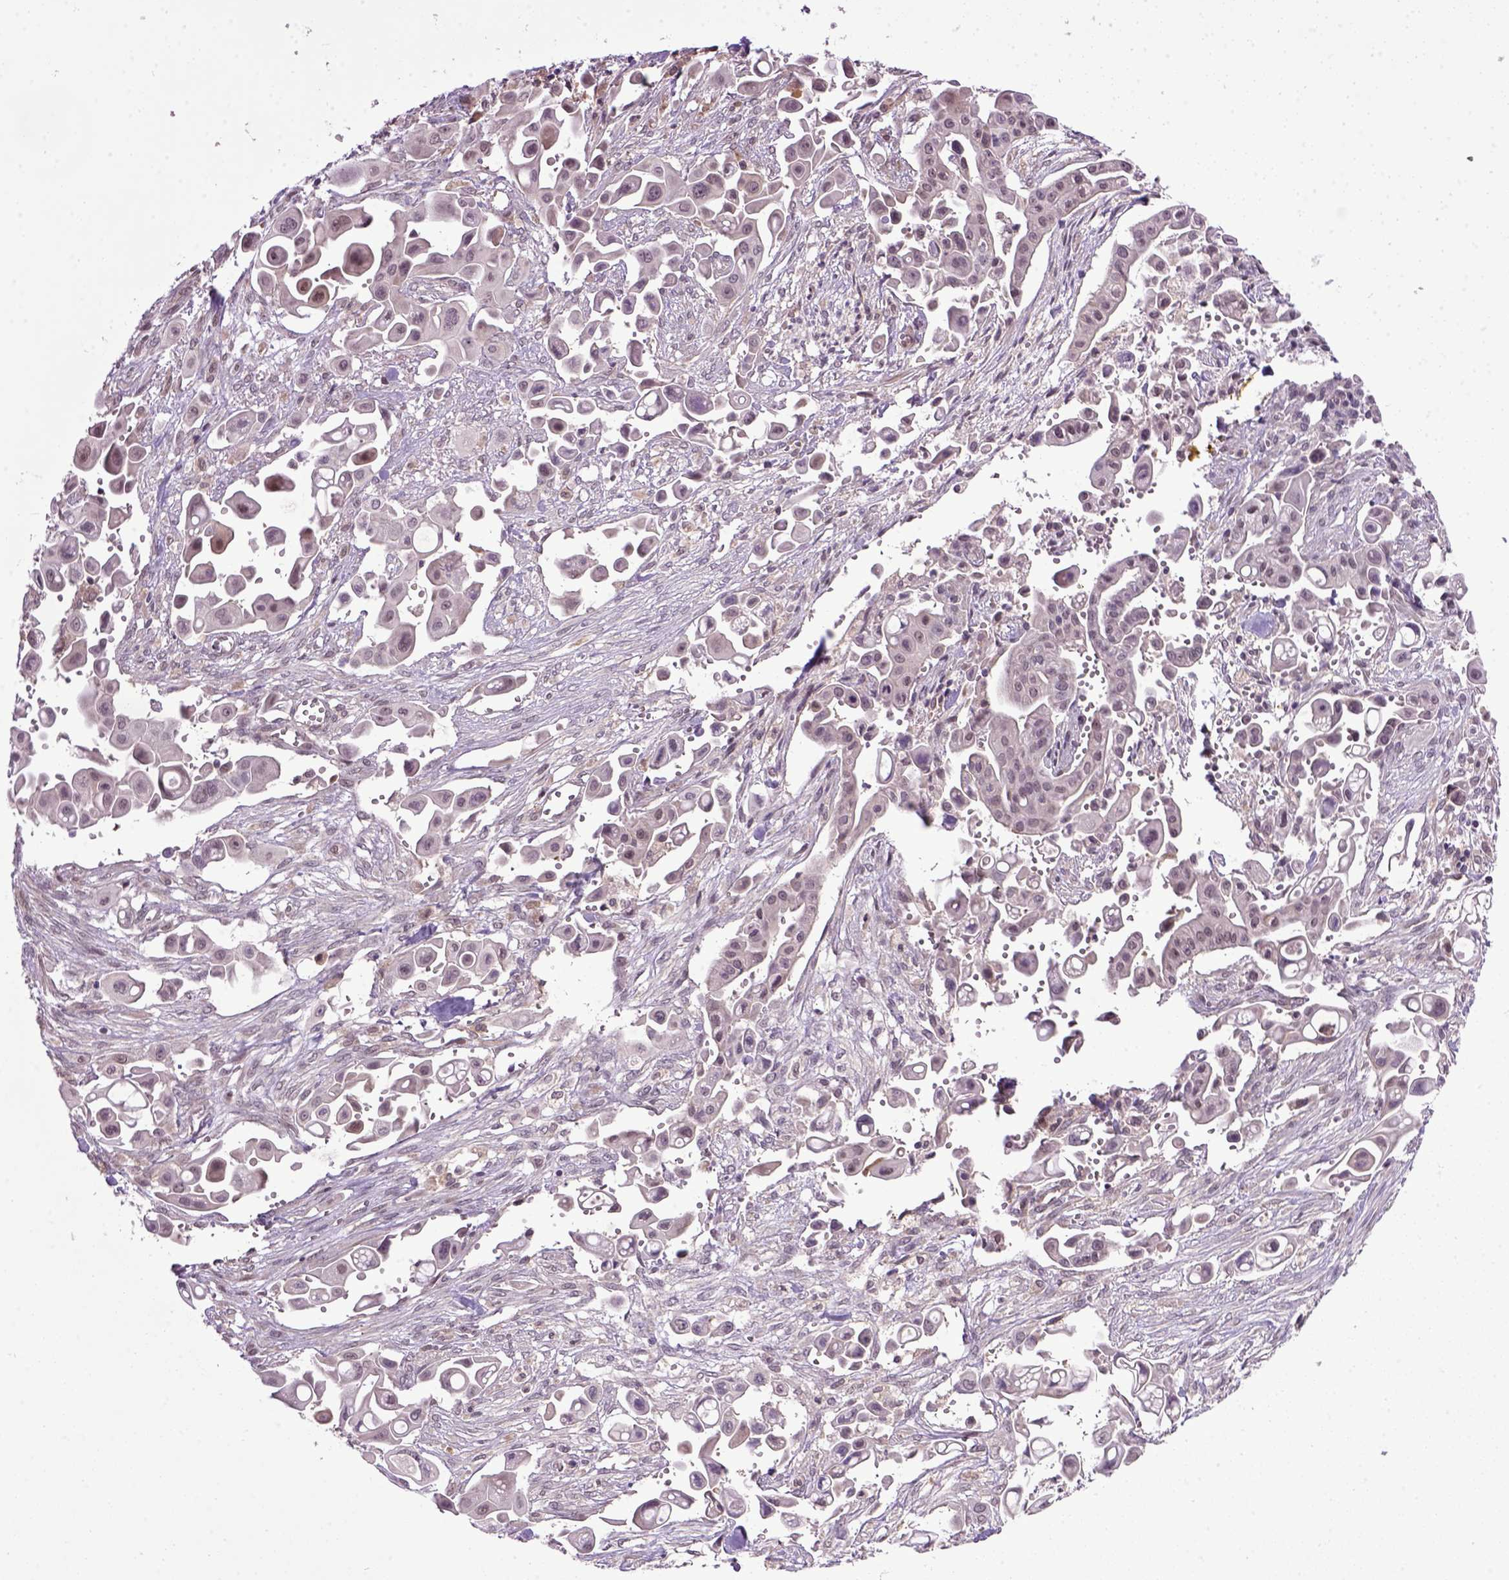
{"staining": {"intensity": "negative", "quantity": "none", "location": "none"}, "tissue": "pancreatic cancer", "cell_type": "Tumor cells", "image_type": "cancer", "snomed": [{"axis": "morphology", "description": "Adenocarcinoma, NOS"}, {"axis": "topography", "description": "Pancreas"}], "caption": "IHC histopathology image of pancreatic adenocarcinoma stained for a protein (brown), which demonstrates no staining in tumor cells.", "gene": "RAB43", "patient": {"sex": "male", "age": 50}}